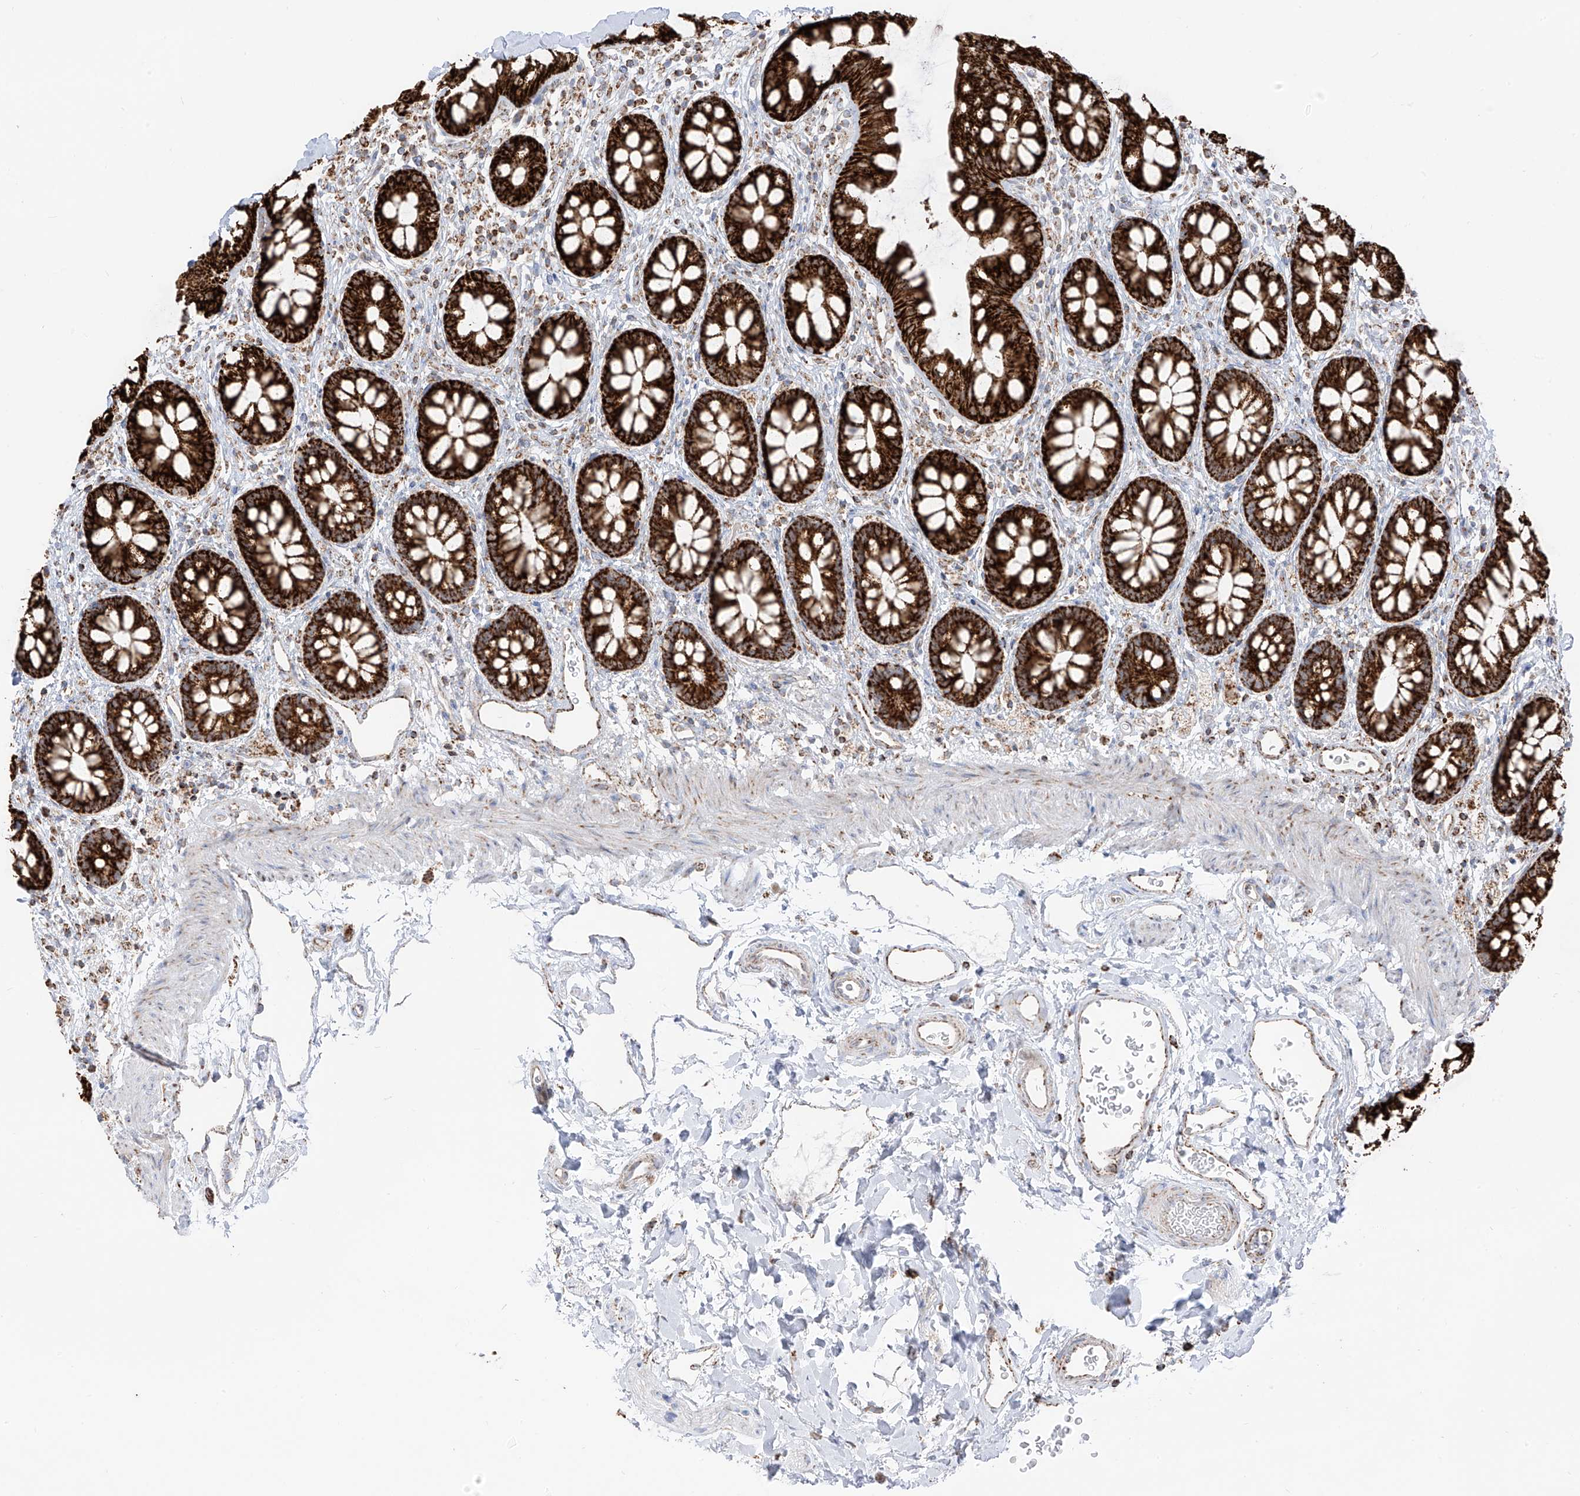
{"staining": {"intensity": "strong", "quantity": ">75%", "location": "cytoplasmic/membranous"}, "tissue": "rectum", "cell_type": "Glandular cells", "image_type": "normal", "snomed": [{"axis": "morphology", "description": "Normal tissue, NOS"}, {"axis": "topography", "description": "Rectum"}], "caption": "Protein analysis of normal rectum displays strong cytoplasmic/membranous staining in approximately >75% of glandular cells. Immunohistochemistry (ihc) stains the protein of interest in brown and the nuclei are stained blue.", "gene": "ETHE1", "patient": {"sex": "female", "age": 65}}